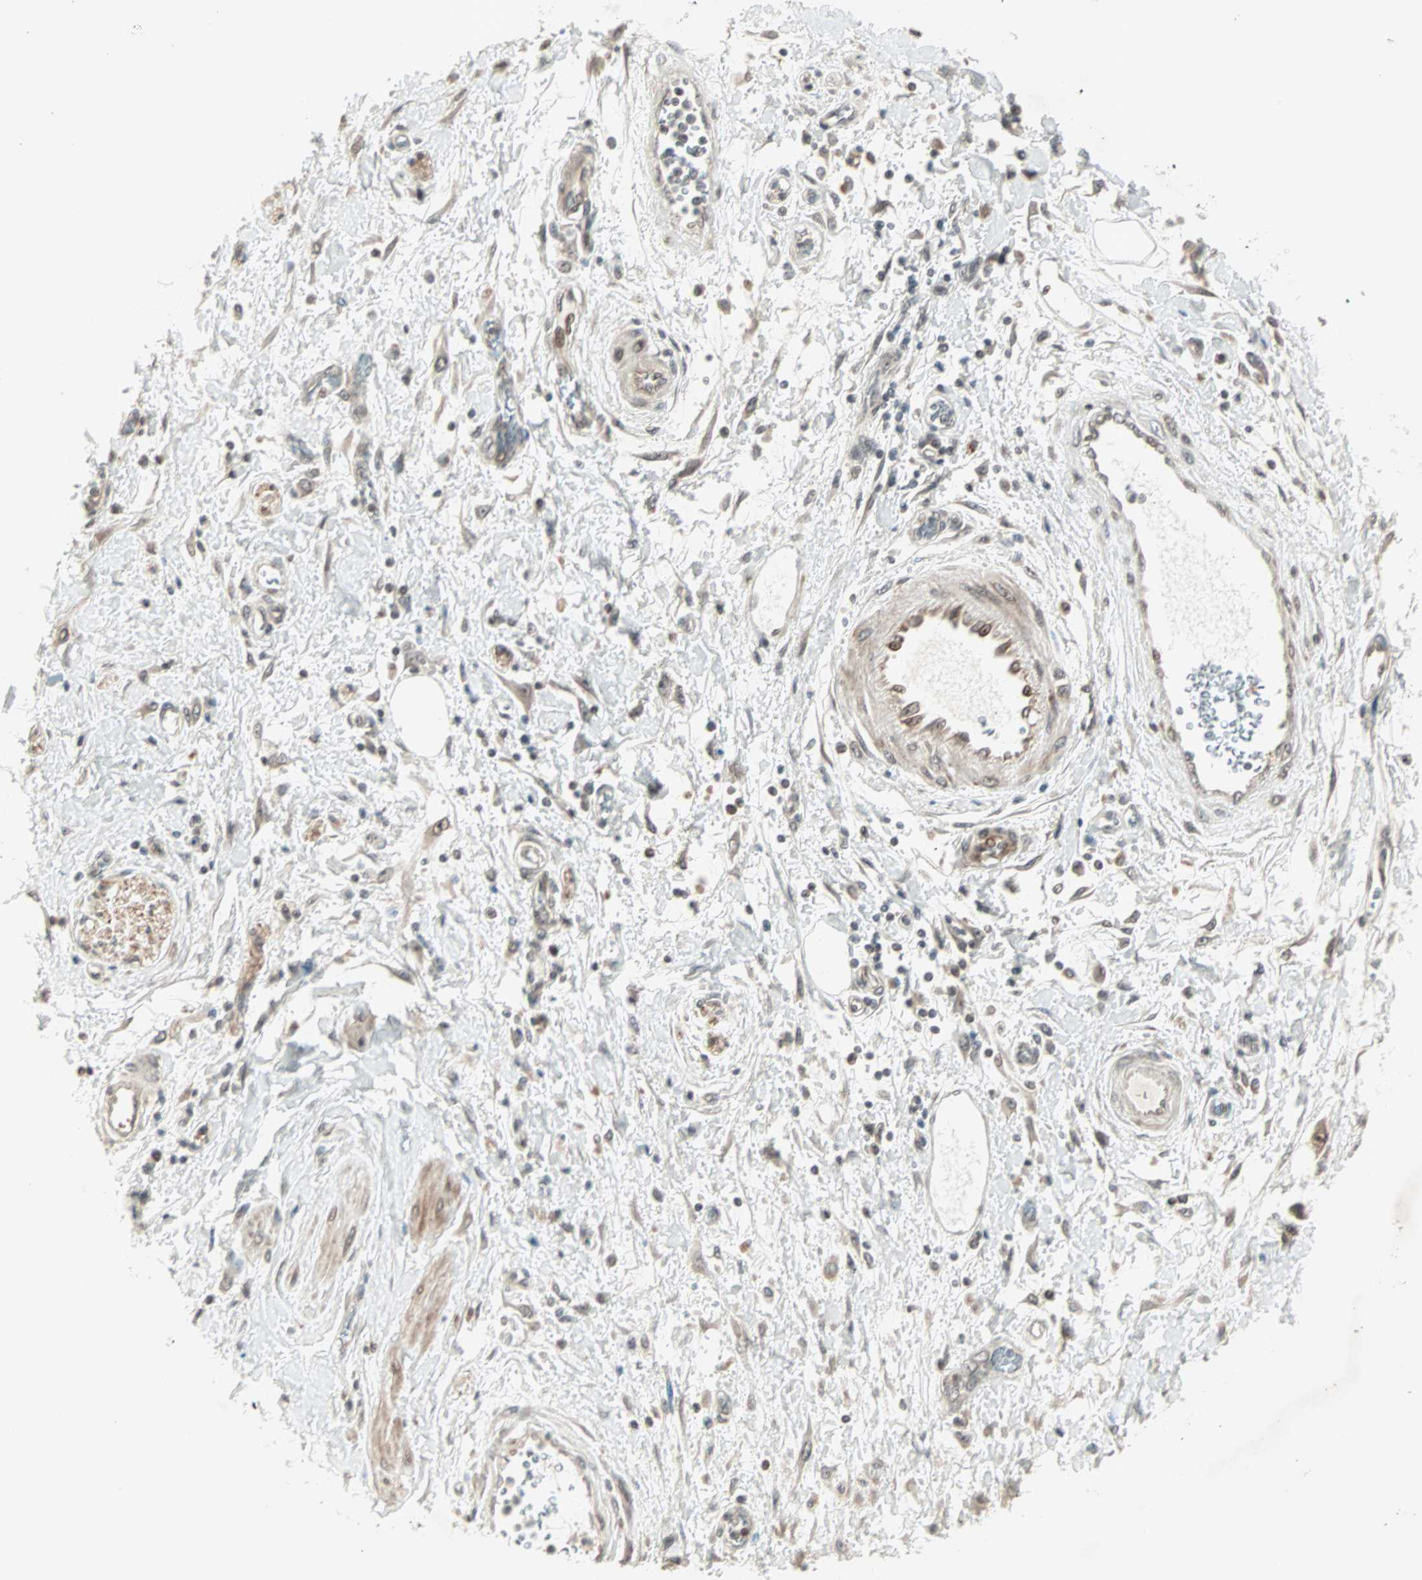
{"staining": {"intensity": "weak", "quantity": "25%-75%", "location": "cytoplasmic/membranous"}, "tissue": "pancreatic cancer", "cell_type": "Tumor cells", "image_type": "cancer", "snomed": [{"axis": "morphology", "description": "Adenocarcinoma, NOS"}, {"axis": "topography", "description": "Pancreas"}], "caption": "Immunohistochemical staining of pancreatic cancer (adenocarcinoma) exhibits weak cytoplasmic/membranous protein positivity in approximately 25%-75% of tumor cells.", "gene": "PGBD1", "patient": {"sex": "female", "age": 70}}